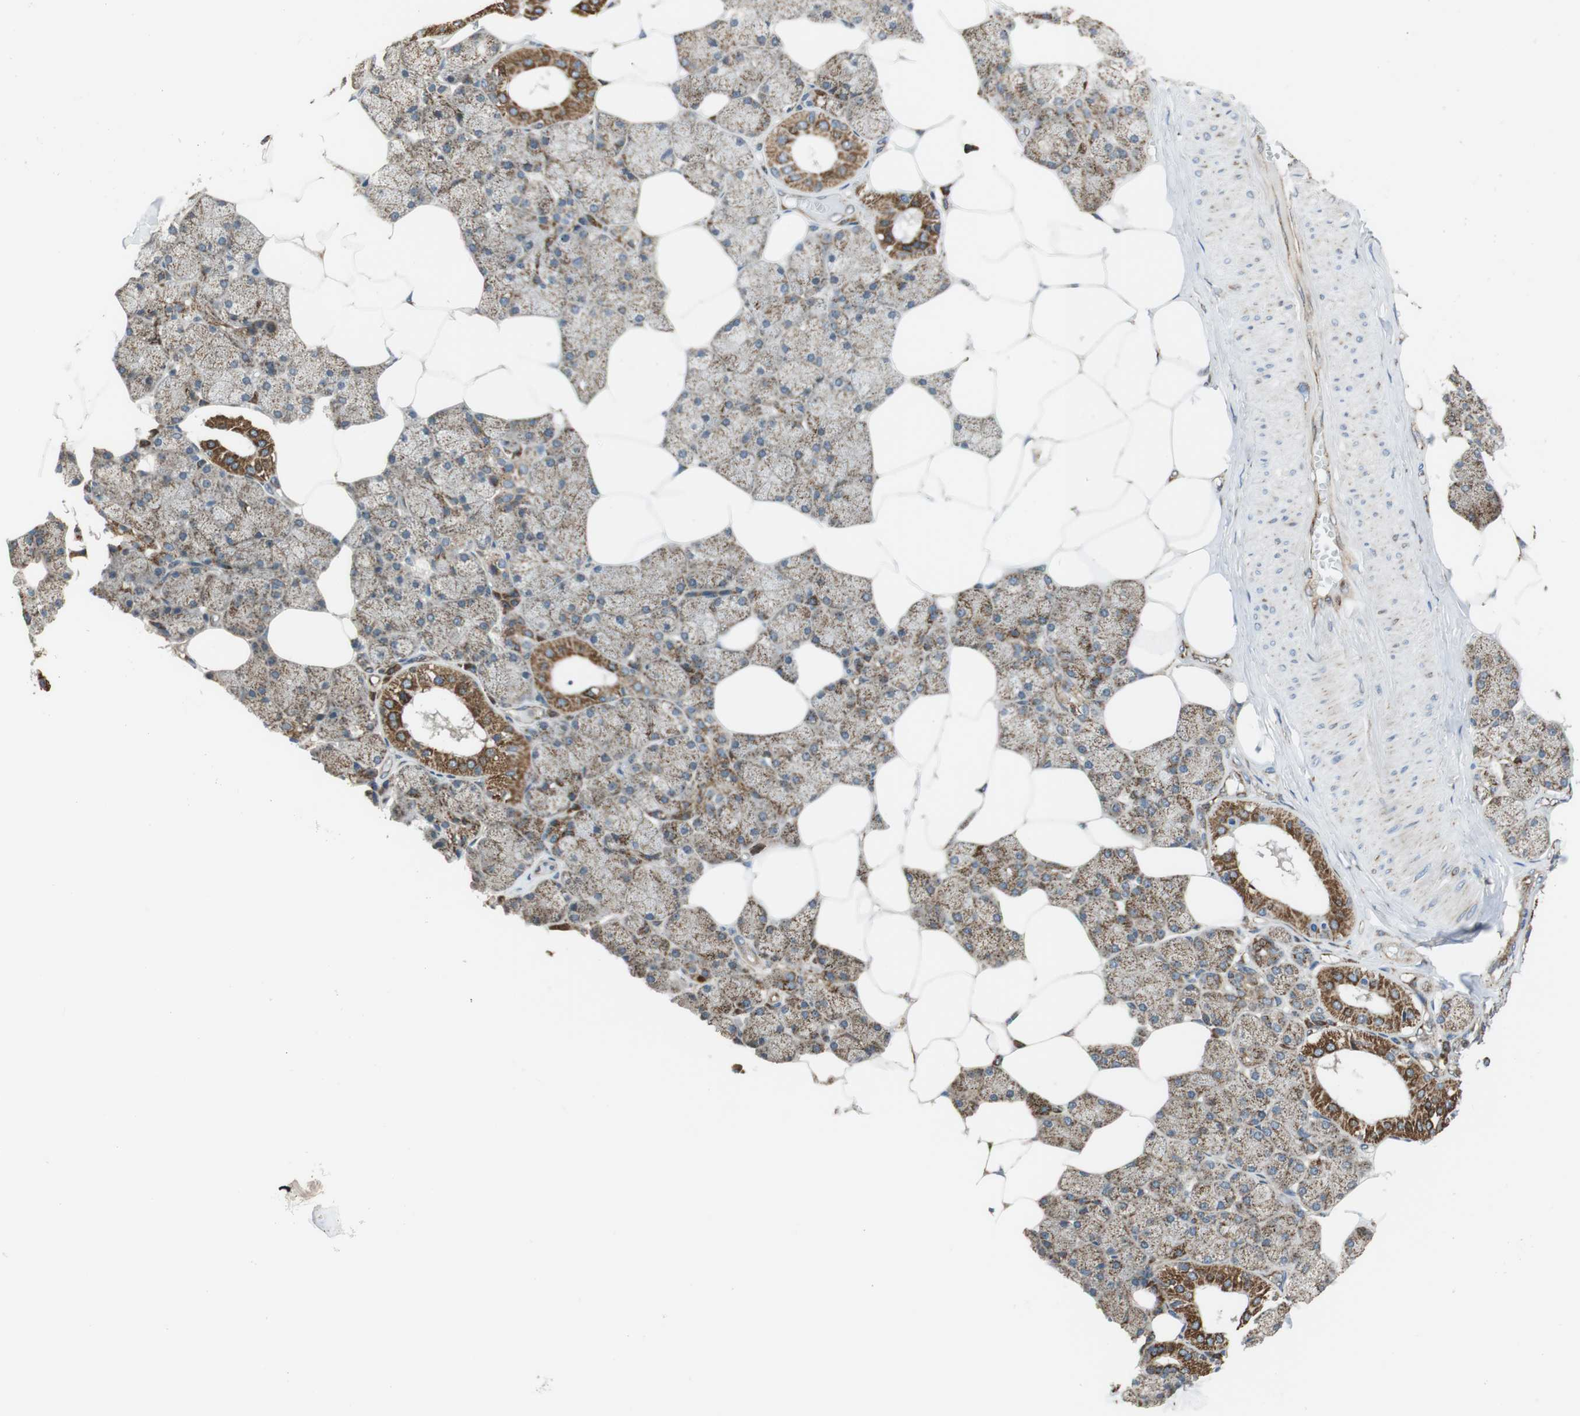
{"staining": {"intensity": "moderate", "quantity": ">75%", "location": "cytoplasmic/membranous"}, "tissue": "salivary gland", "cell_type": "Glandular cells", "image_type": "normal", "snomed": [{"axis": "morphology", "description": "Normal tissue, NOS"}, {"axis": "topography", "description": "Salivary gland"}], "caption": "IHC histopathology image of normal salivary gland: human salivary gland stained using immunohistochemistry exhibits medium levels of moderate protein expression localized specifically in the cytoplasmic/membranous of glandular cells, appearing as a cytoplasmic/membranous brown color.", "gene": "GIMAP8", "patient": {"sex": "male", "age": 62}}